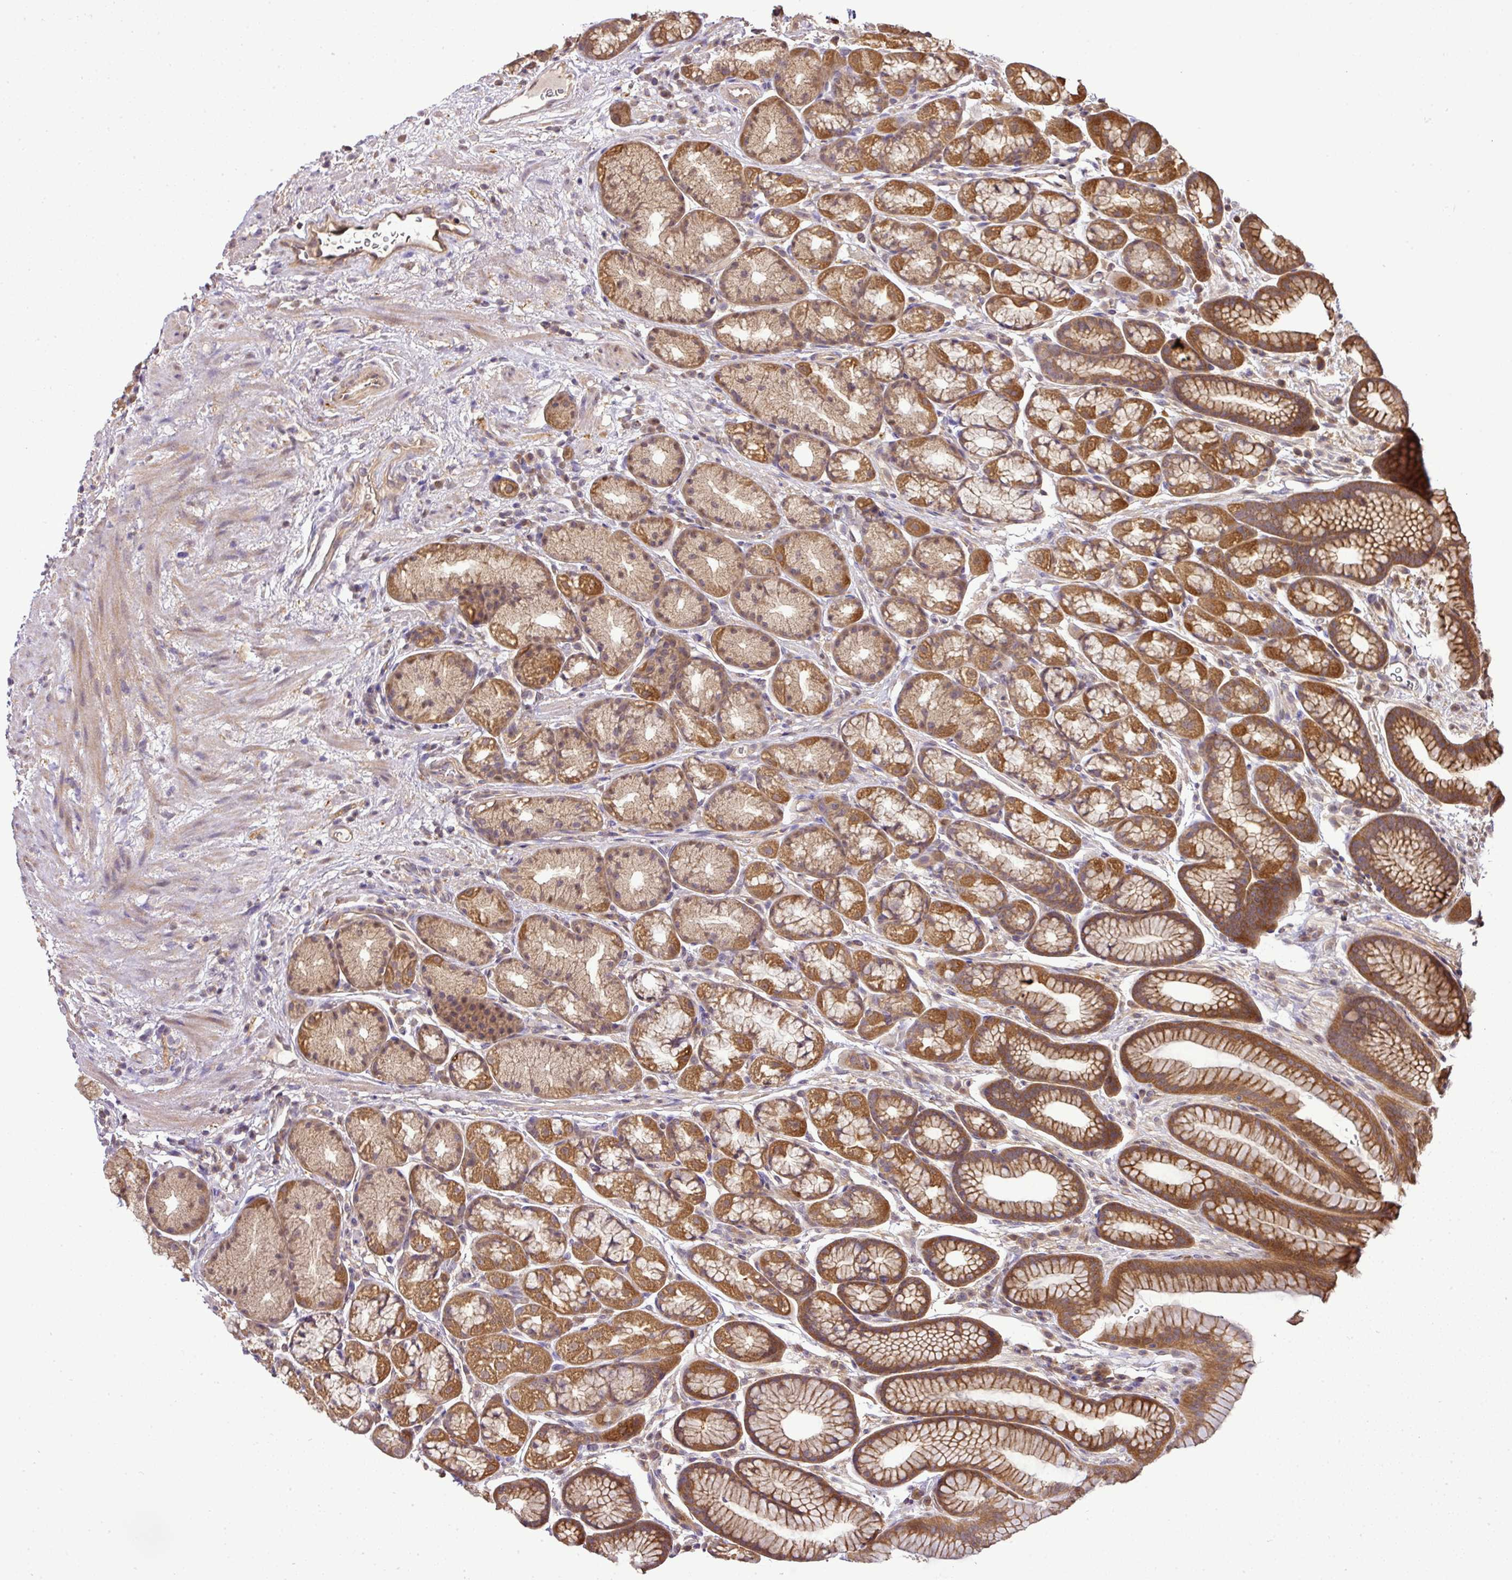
{"staining": {"intensity": "moderate", "quantity": ">75%", "location": "cytoplasmic/membranous"}, "tissue": "stomach", "cell_type": "Glandular cells", "image_type": "normal", "snomed": [{"axis": "morphology", "description": "Normal tissue, NOS"}, {"axis": "topography", "description": "Stomach, lower"}], "caption": "A medium amount of moderate cytoplasmic/membranous expression is identified in about >75% of glandular cells in benign stomach. The staining was performed using DAB (3,3'-diaminobenzidine) to visualize the protein expression in brown, while the nuclei were stained in blue with hematoxylin (Magnification: 20x).", "gene": "TMEM107", "patient": {"sex": "male", "age": 67}}